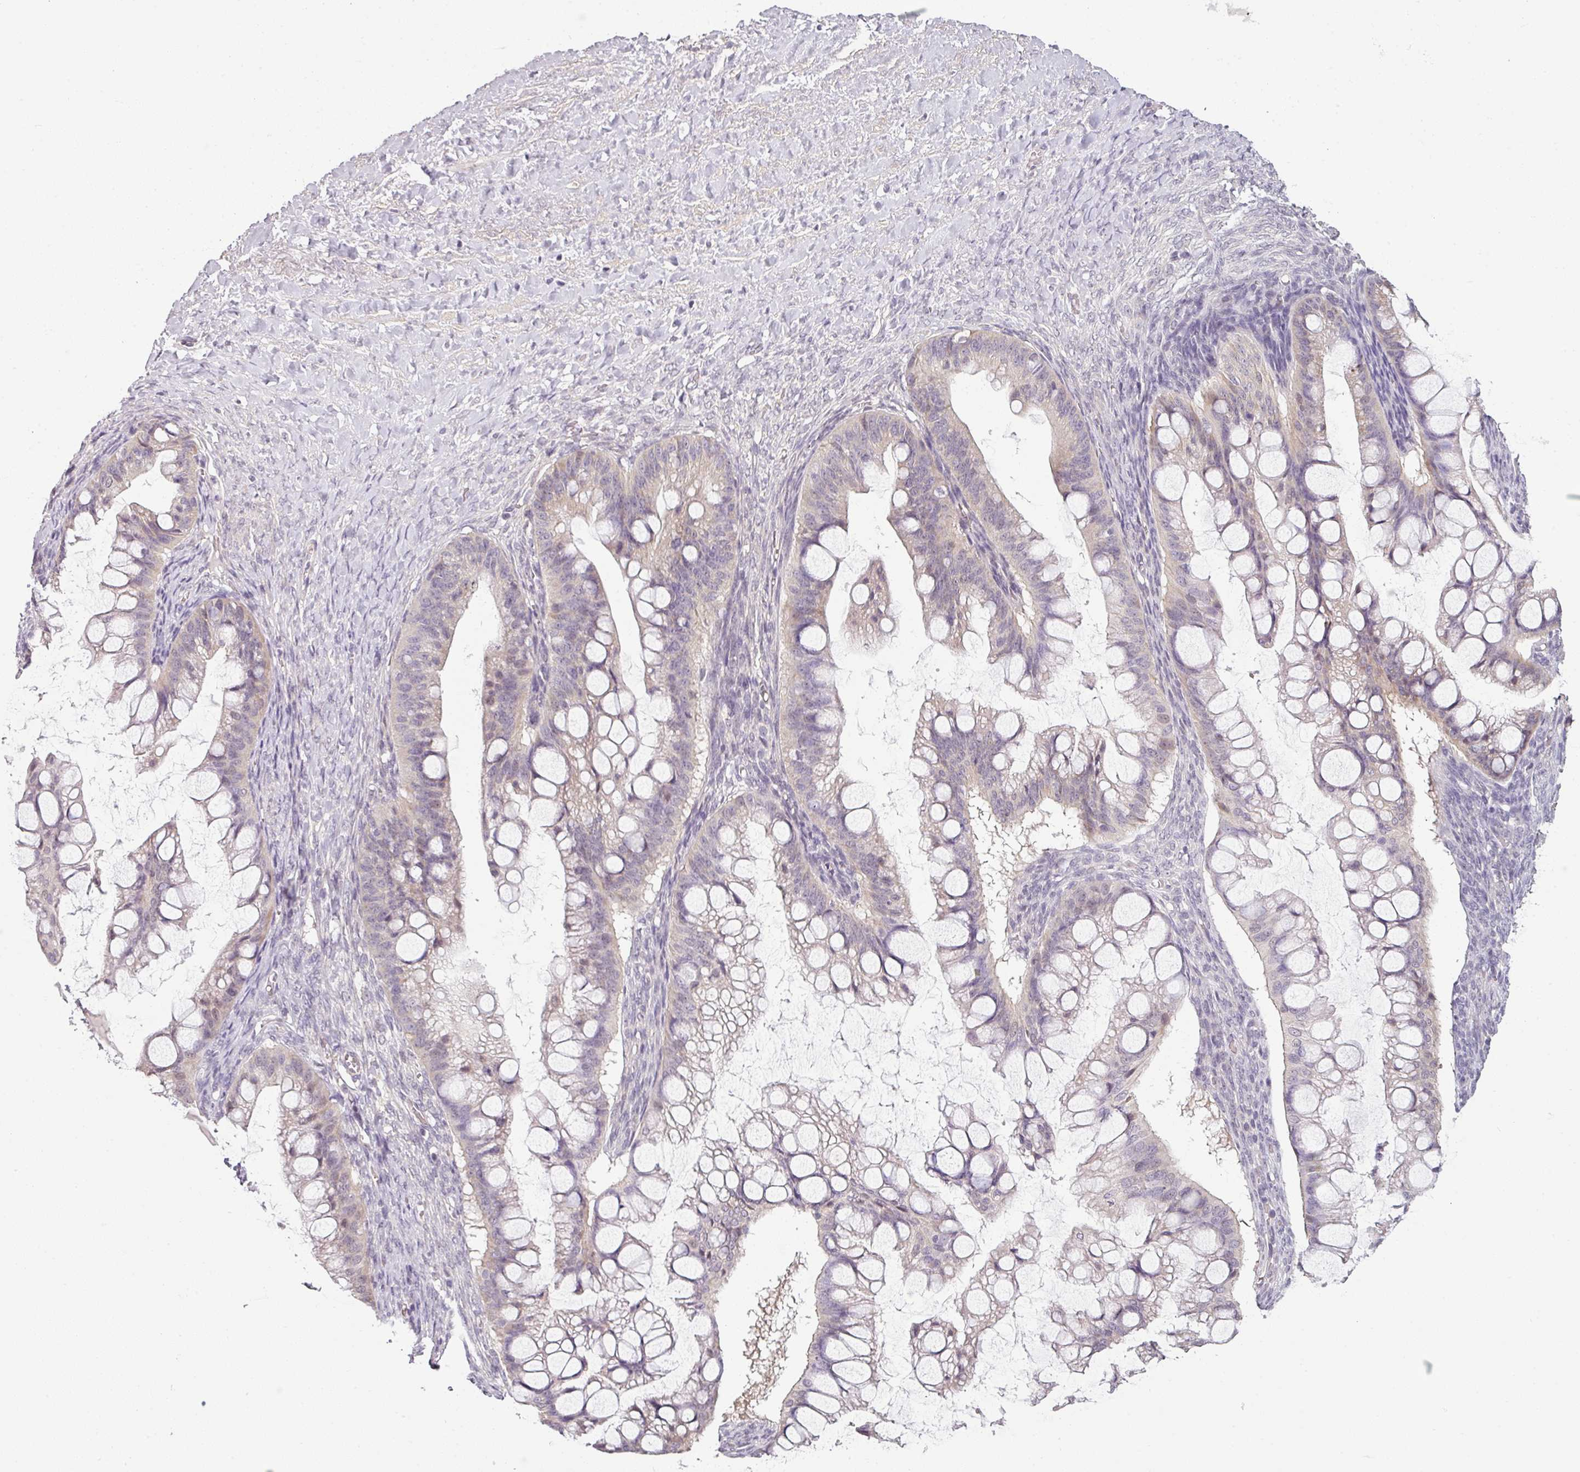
{"staining": {"intensity": "weak", "quantity": "<25%", "location": "cytoplasmic/membranous"}, "tissue": "ovarian cancer", "cell_type": "Tumor cells", "image_type": "cancer", "snomed": [{"axis": "morphology", "description": "Cystadenocarcinoma, mucinous, NOS"}, {"axis": "topography", "description": "Ovary"}], "caption": "Immunohistochemistry micrograph of neoplastic tissue: human ovarian cancer stained with DAB exhibits no significant protein expression in tumor cells.", "gene": "OR52D1", "patient": {"sex": "female", "age": 73}}